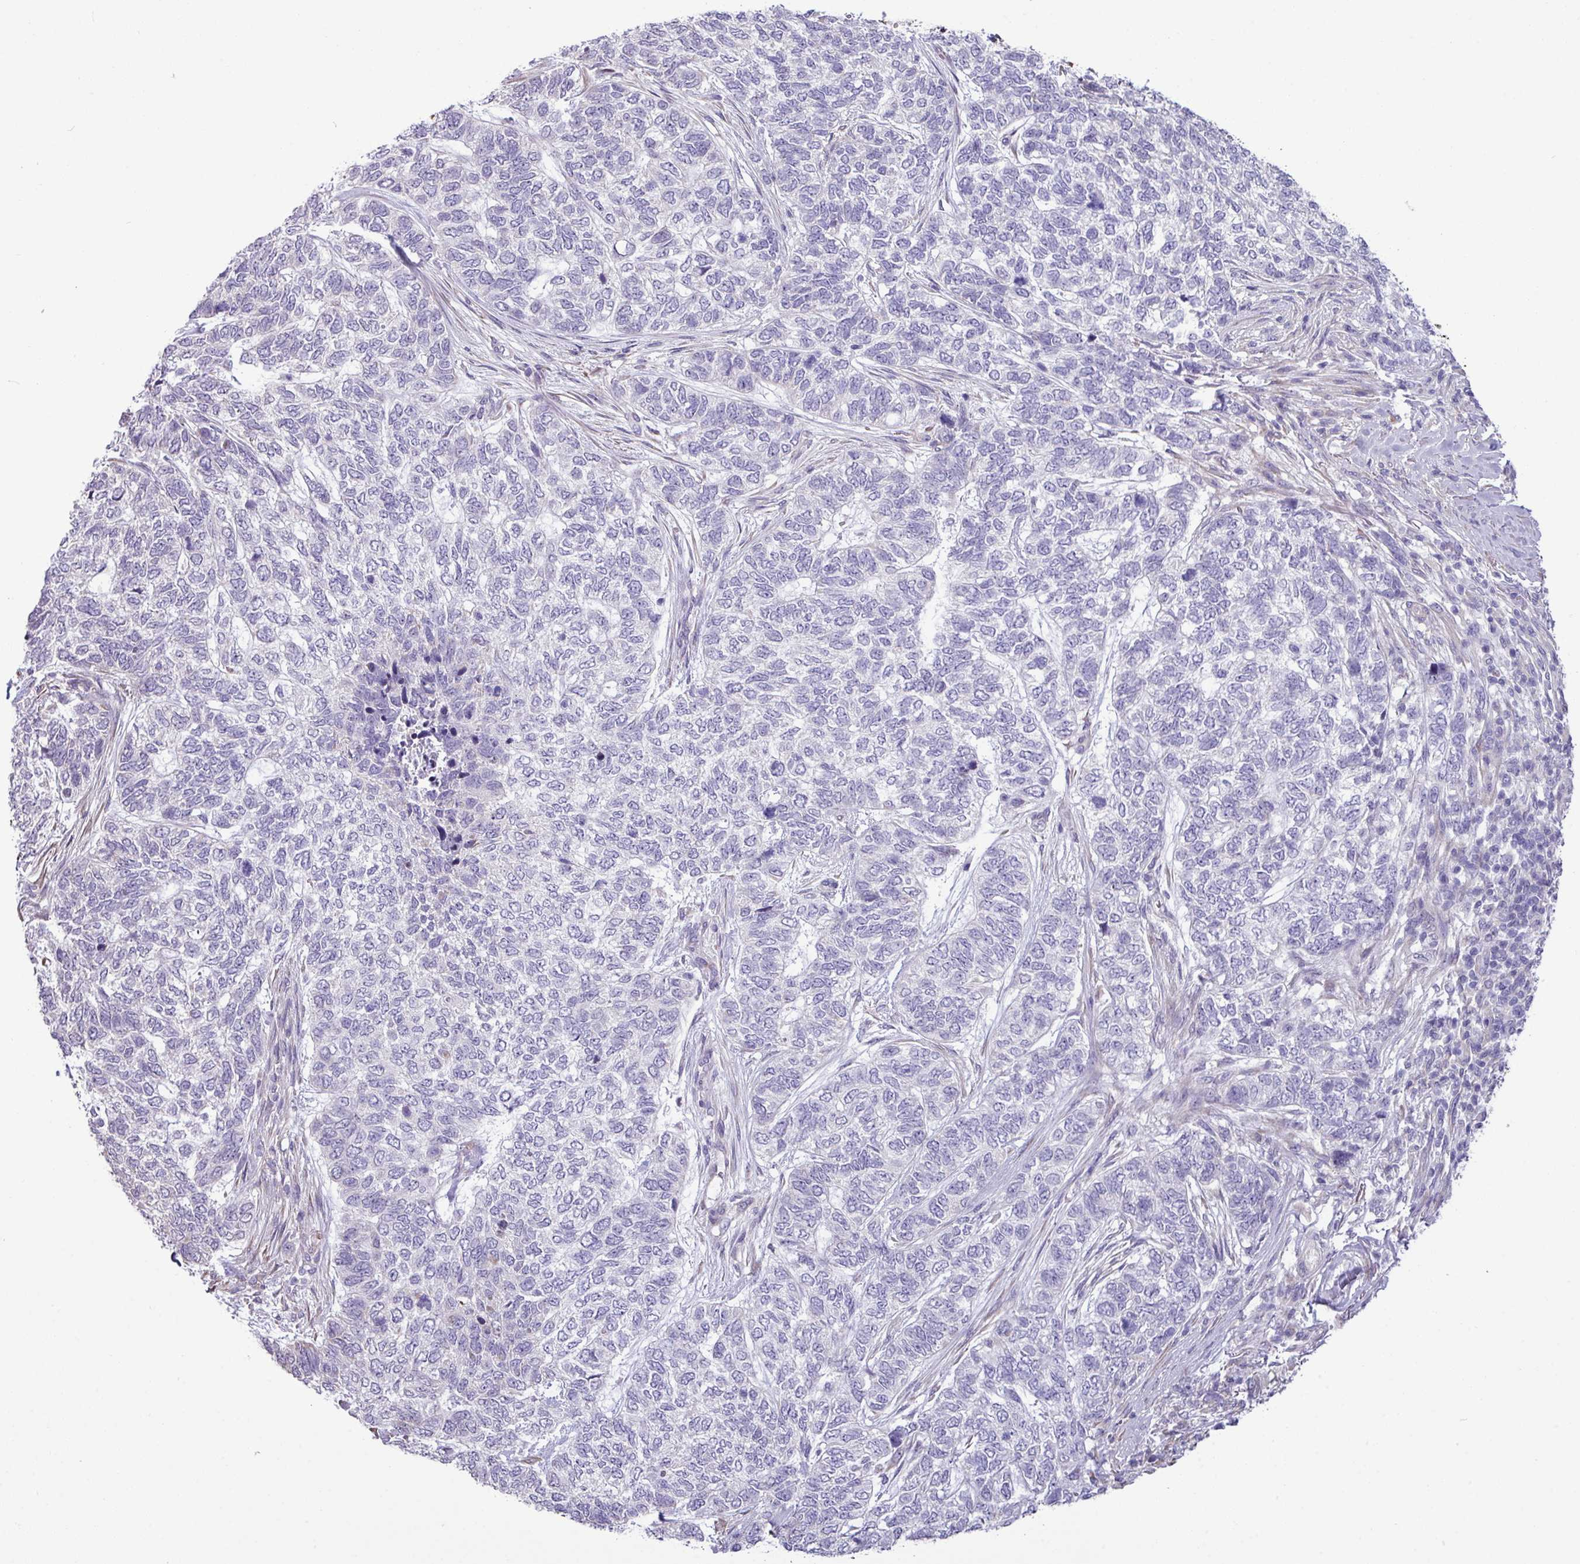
{"staining": {"intensity": "negative", "quantity": "none", "location": "none"}, "tissue": "skin cancer", "cell_type": "Tumor cells", "image_type": "cancer", "snomed": [{"axis": "morphology", "description": "Basal cell carcinoma"}, {"axis": "topography", "description": "Skin"}], "caption": "Human skin basal cell carcinoma stained for a protein using IHC reveals no positivity in tumor cells.", "gene": "IRGC", "patient": {"sex": "female", "age": 65}}